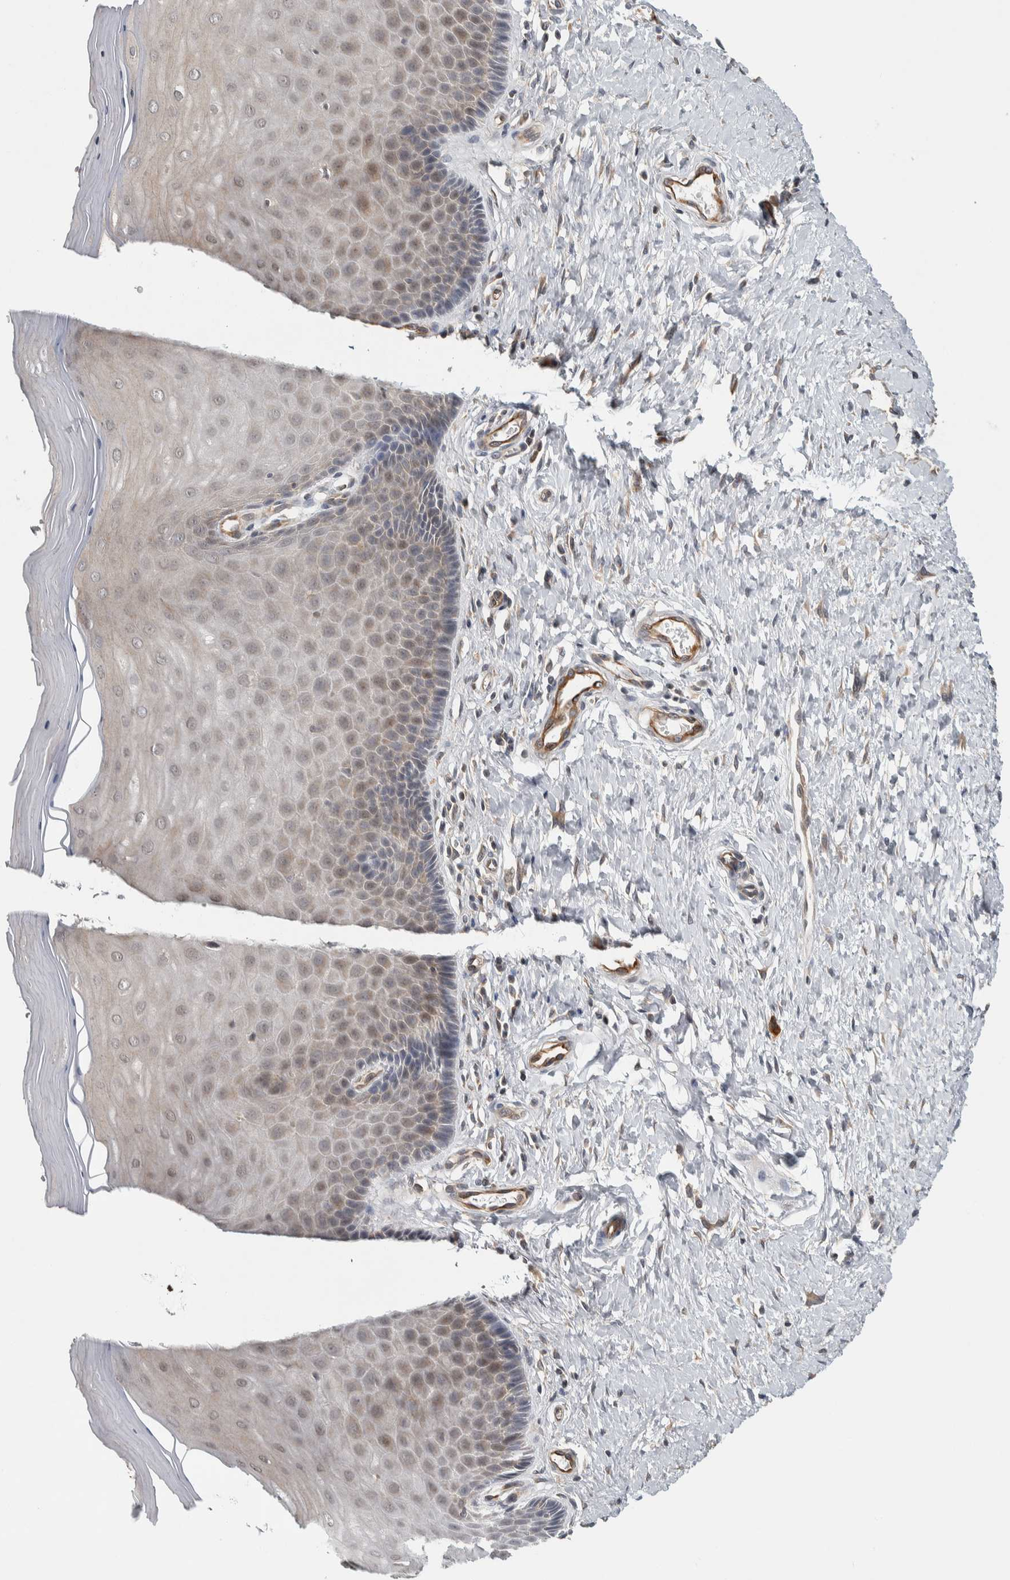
{"staining": {"intensity": "weak", "quantity": "<25%", "location": "cytoplasmic/membranous"}, "tissue": "cervix", "cell_type": "Glandular cells", "image_type": "normal", "snomed": [{"axis": "morphology", "description": "Normal tissue, NOS"}, {"axis": "topography", "description": "Cervix"}], "caption": "An immunohistochemistry photomicrograph of normal cervix is shown. There is no staining in glandular cells of cervix.", "gene": "TBC1D31", "patient": {"sex": "female", "age": 55}}